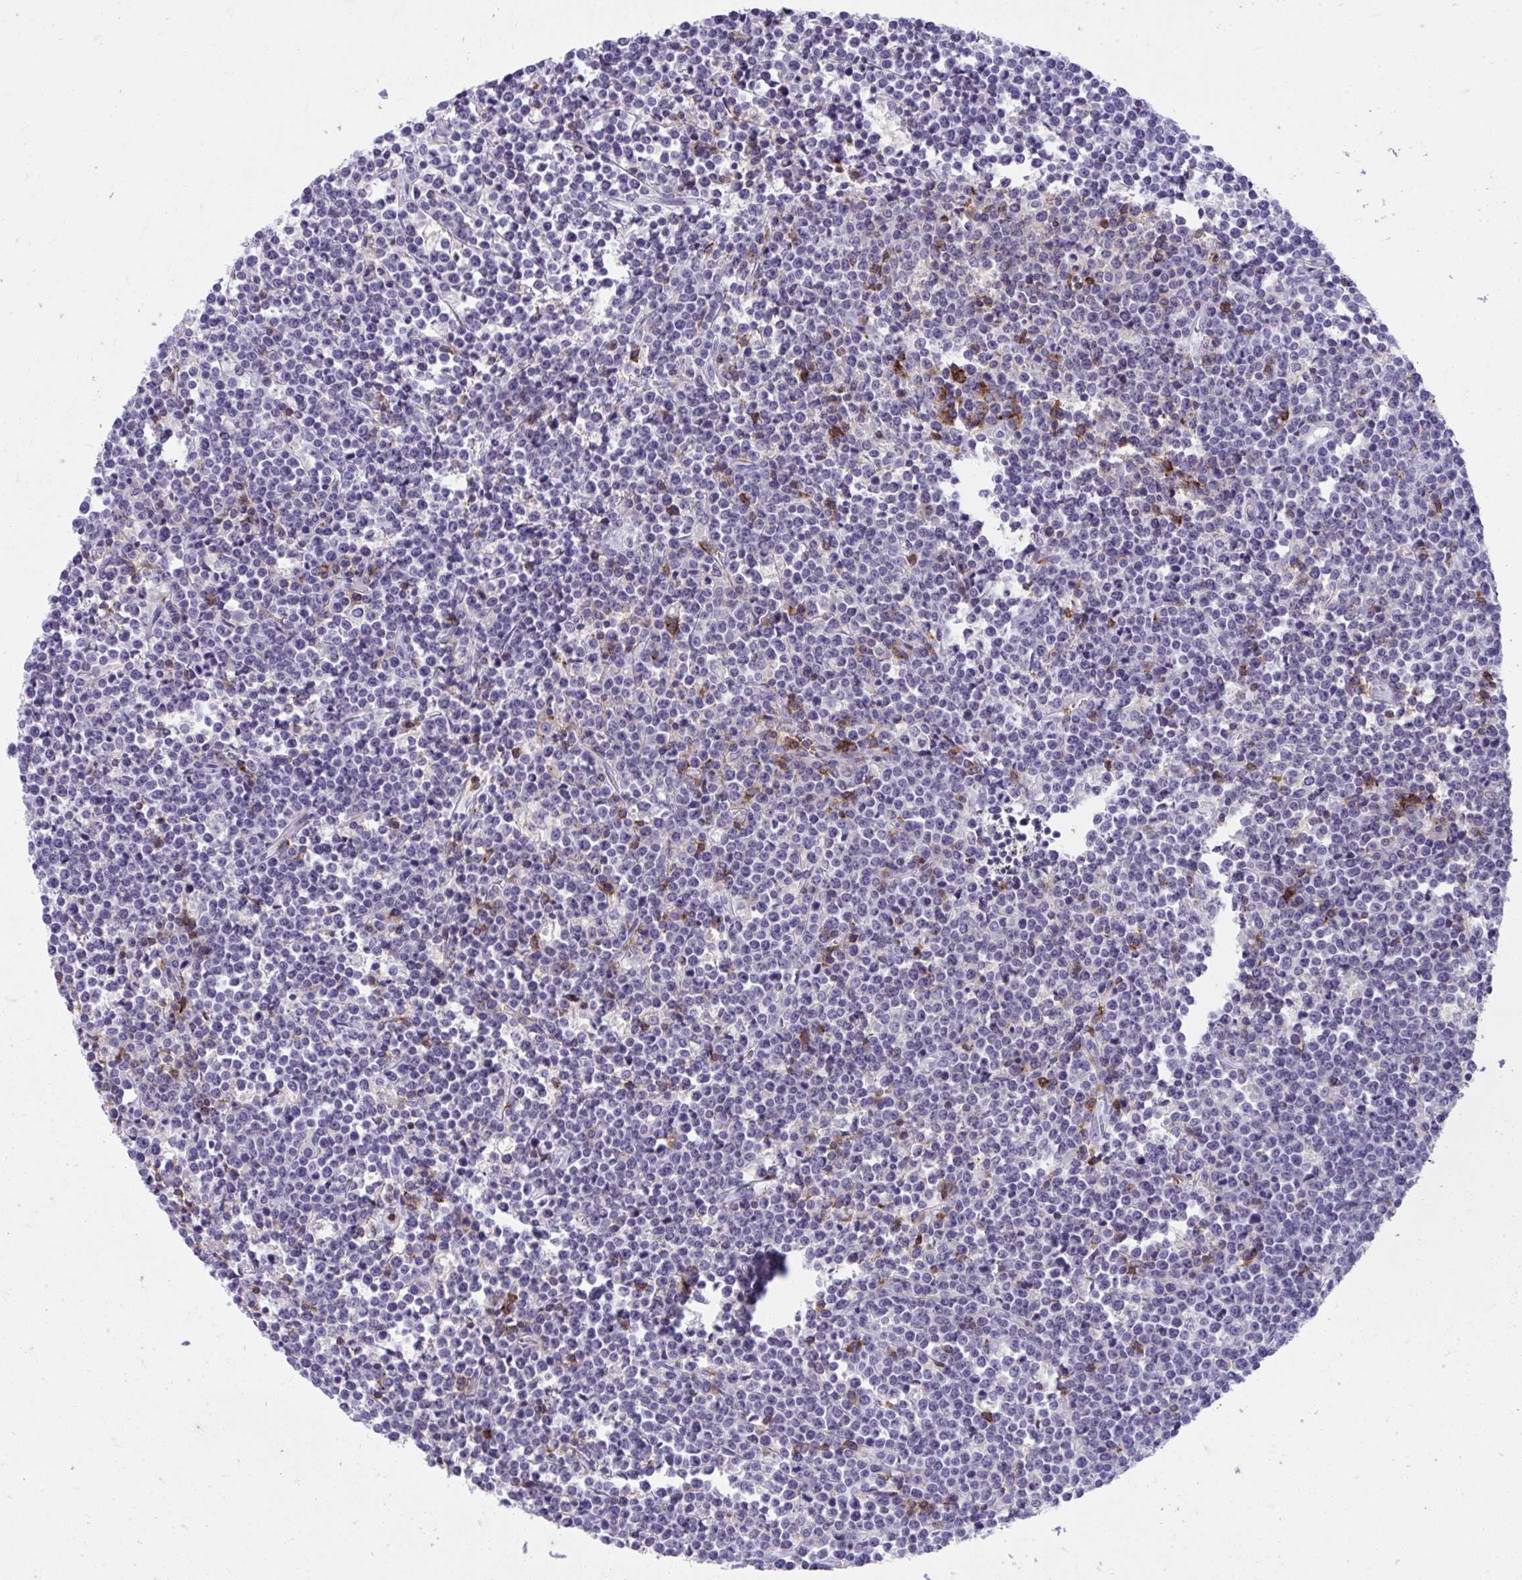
{"staining": {"intensity": "negative", "quantity": "none", "location": "none"}, "tissue": "lymphoma", "cell_type": "Tumor cells", "image_type": "cancer", "snomed": [{"axis": "morphology", "description": "Malignant lymphoma, non-Hodgkin's type, High grade"}, {"axis": "topography", "description": "Ovary"}], "caption": "Immunohistochemistry histopathology image of neoplastic tissue: human lymphoma stained with DAB exhibits no significant protein positivity in tumor cells. The staining was performed using DAB to visualize the protein expression in brown, while the nuclei were stained in blue with hematoxylin (Magnification: 20x).", "gene": "SPN", "patient": {"sex": "female", "age": 56}}